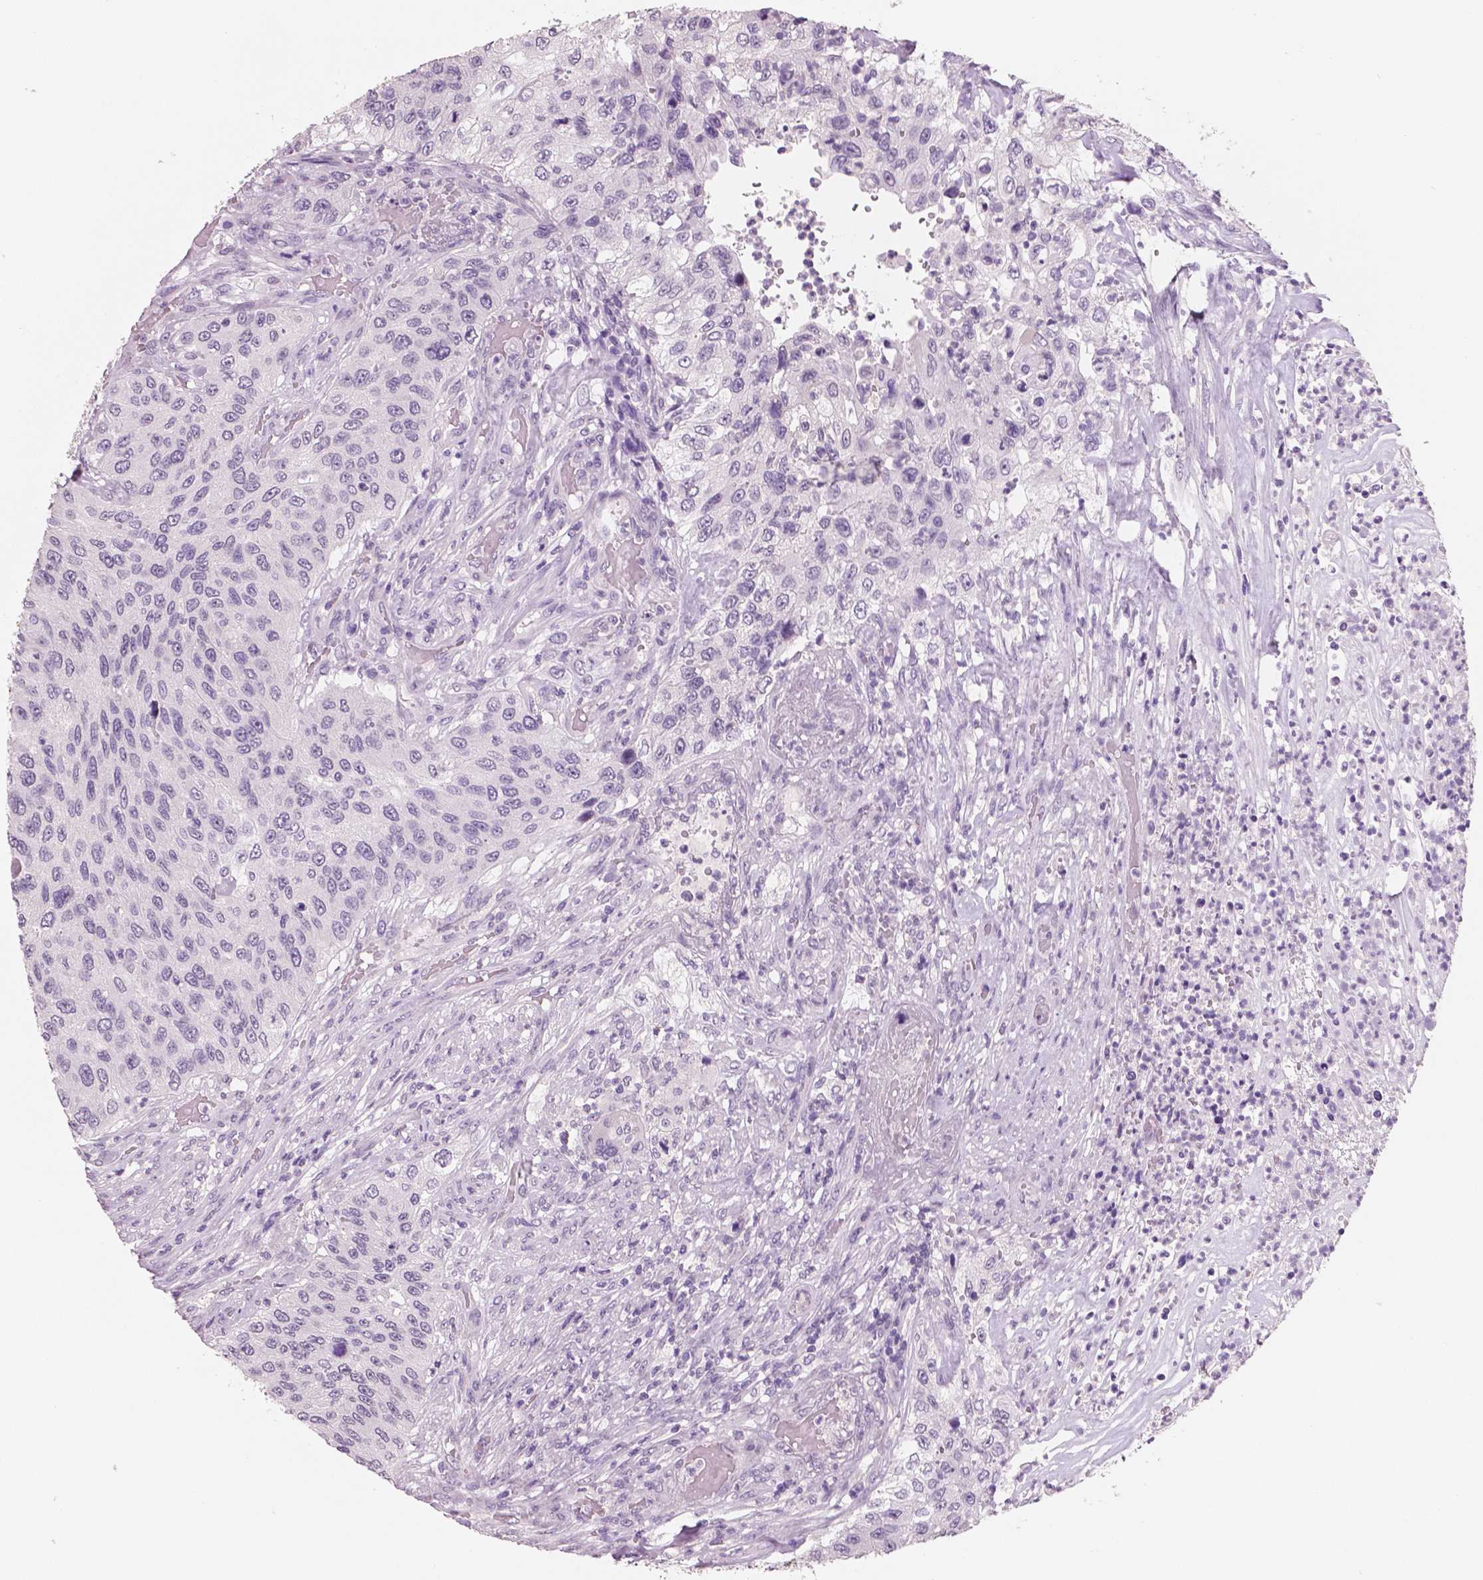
{"staining": {"intensity": "negative", "quantity": "none", "location": "none"}, "tissue": "urothelial cancer", "cell_type": "Tumor cells", "image_type": "cancer", "snomed": [{"axis": "morphology", "description": "Urothelial carcinoma, High grade"}, {"axis": "topography", "description": "Urinary bladder"}], "caption": "A high-resolution histopathology image shows immunohistochemistry staining of high-grade urothelial carcinoma, which demonstrates no significant staining in tumor cells.", "gene": "NECAB2", "patient": {"sex": "female", "age": 60}}